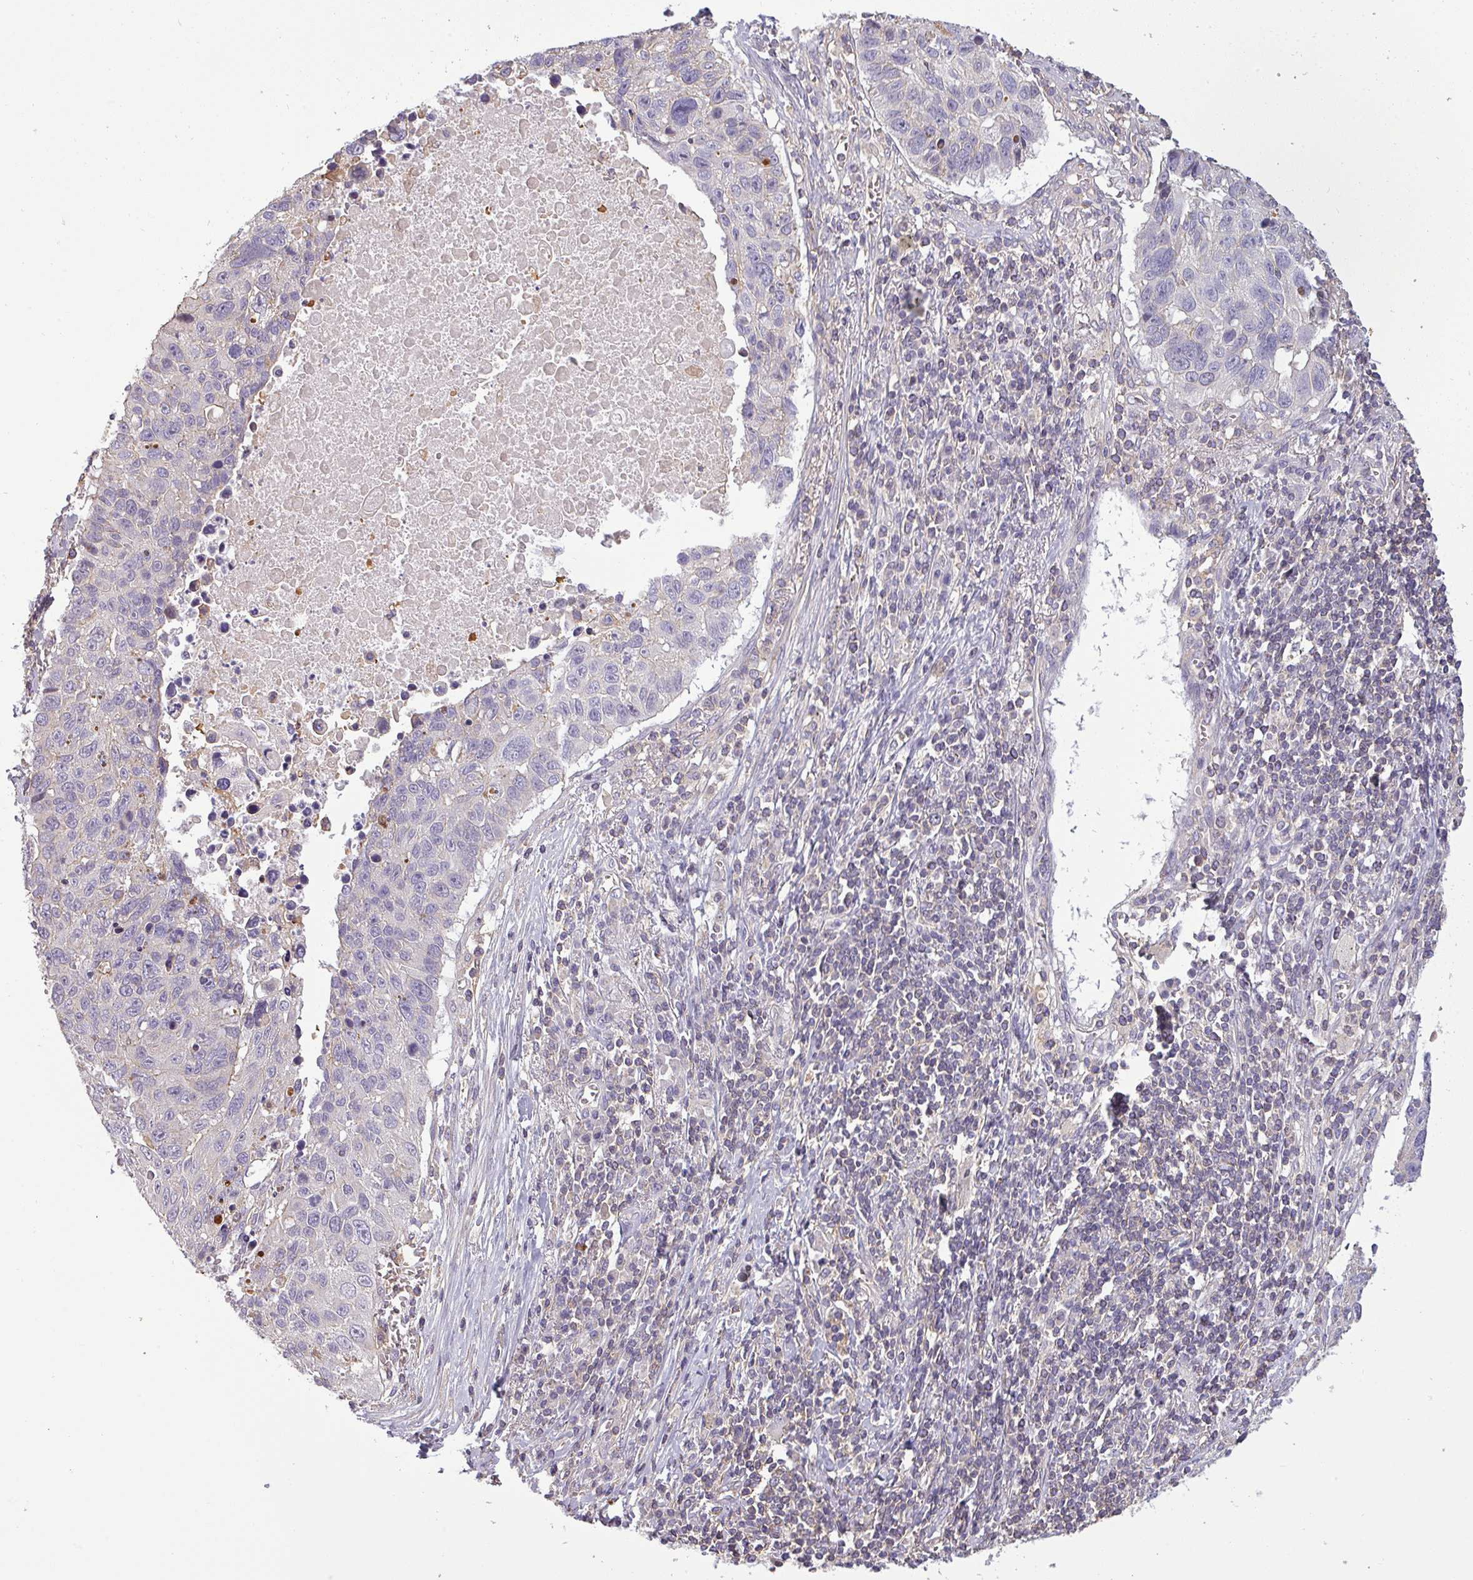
{"staining": {"intensity": "negative", "quantity": "none", "location": "none"}, "tissue": "lung cancer", "cell_type": "Tumor cells", "image_type": "cancer", "snomed": [{"axis": "morphology", "description": "Squamous cell carcinoma, NOS"}, {"axis": "topography", "description": "Lung"}], "caption": "DAB (3,3'-diaminobenzidine) immunohistochemical staining of lung cancer shows no significant staining in tumor cells.", "gene": "ZNF835", "patient": {"sex": "male", "age": 66}}